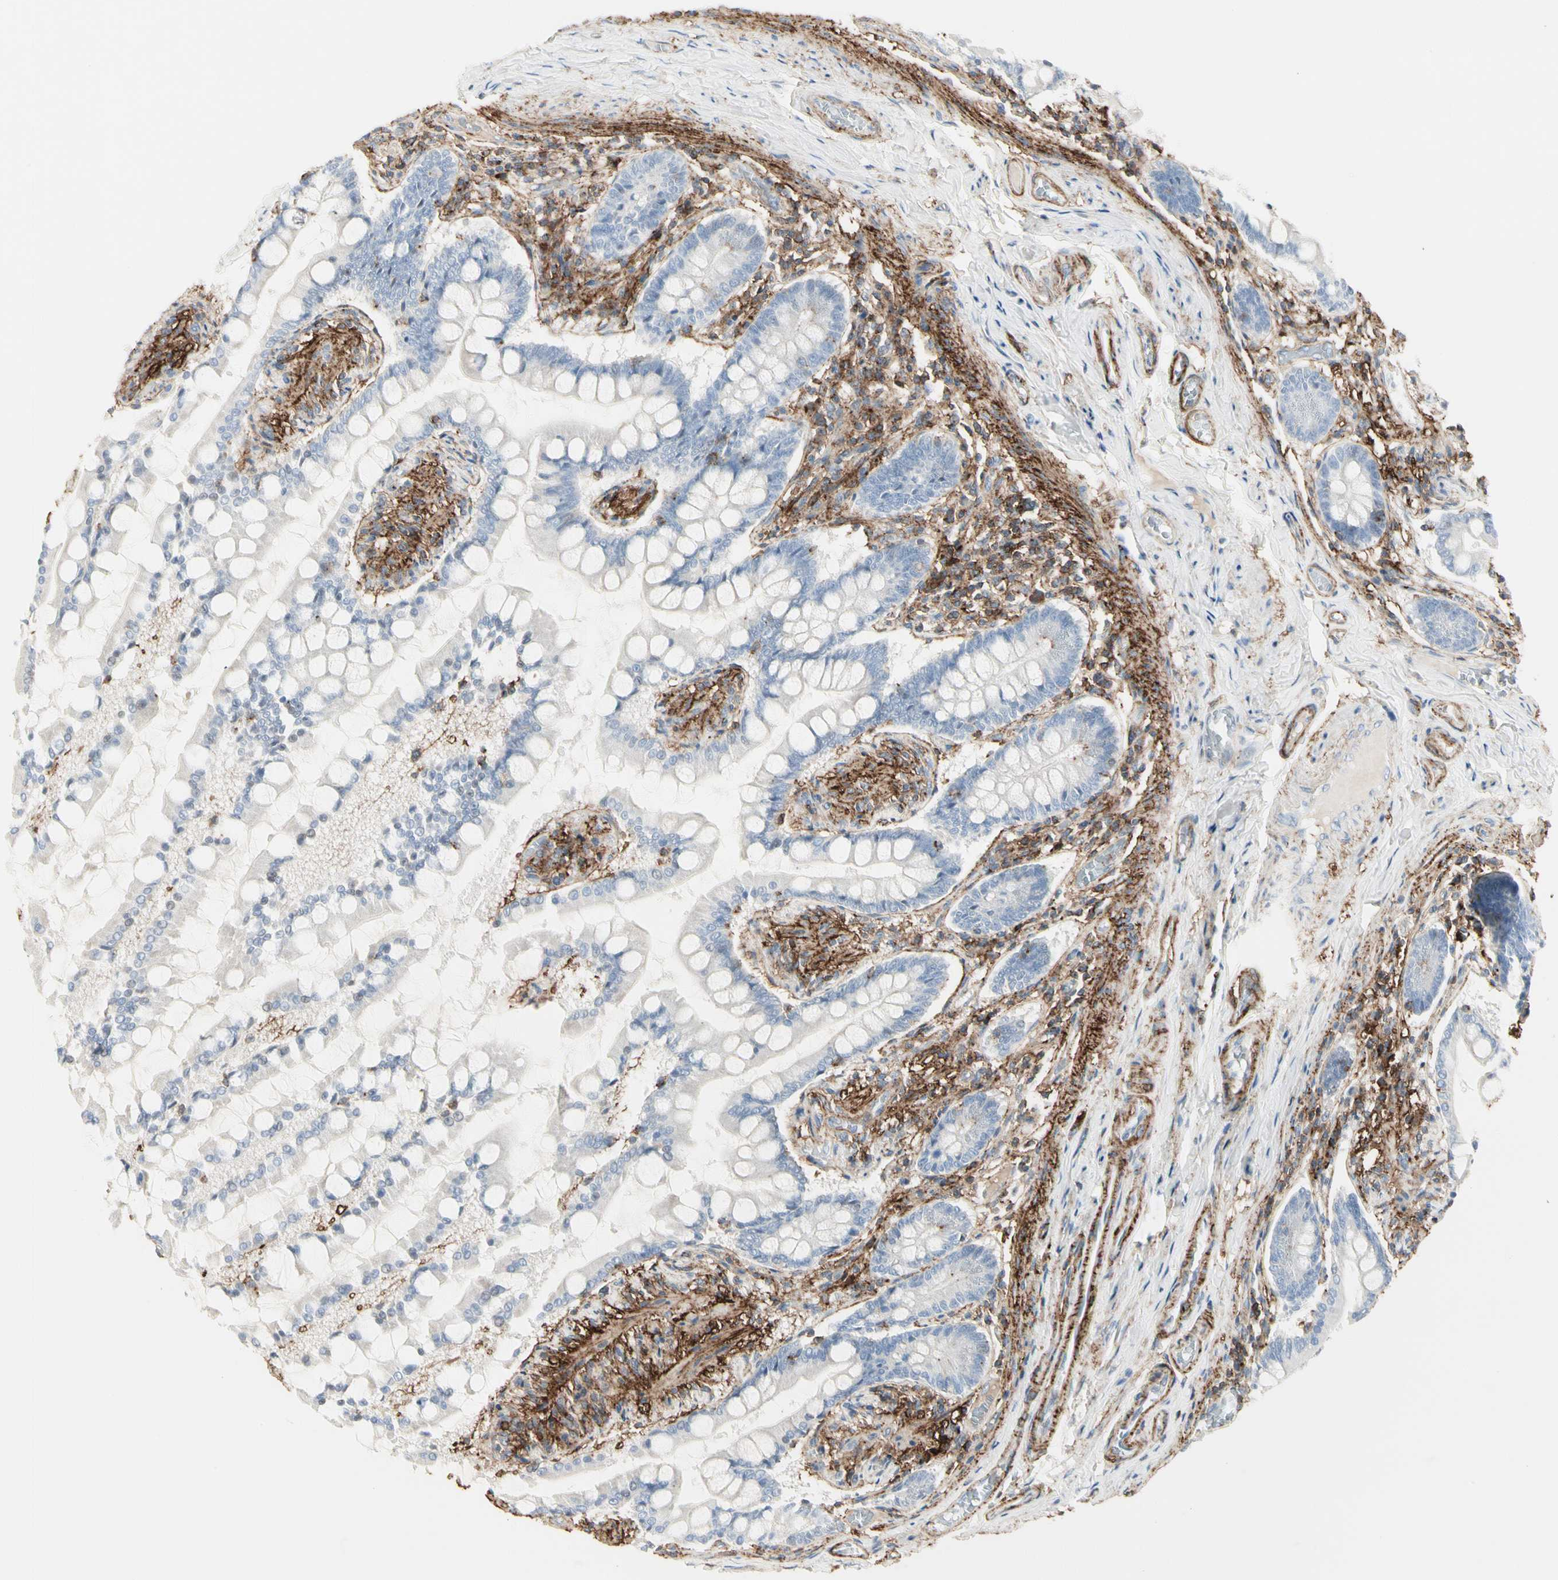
{"staining": {"intensity": "negative", "quantity": "none", "location": "none"}, "tissue": "small intestine", "cell_type": "Glandular cells", "image_type": "normal", "snomed": [{"axis": "morphology", "description": "Normal tissue, NOS"}, {"axis": "topography", "description": "Small intestine"}], "caption": "Immunohistochemical staining of unremarkable human small intestine displays no significant positivity in glandular cells.", "gene": "CLEC2B", "patient": {"sex": "male", "age": 41}}